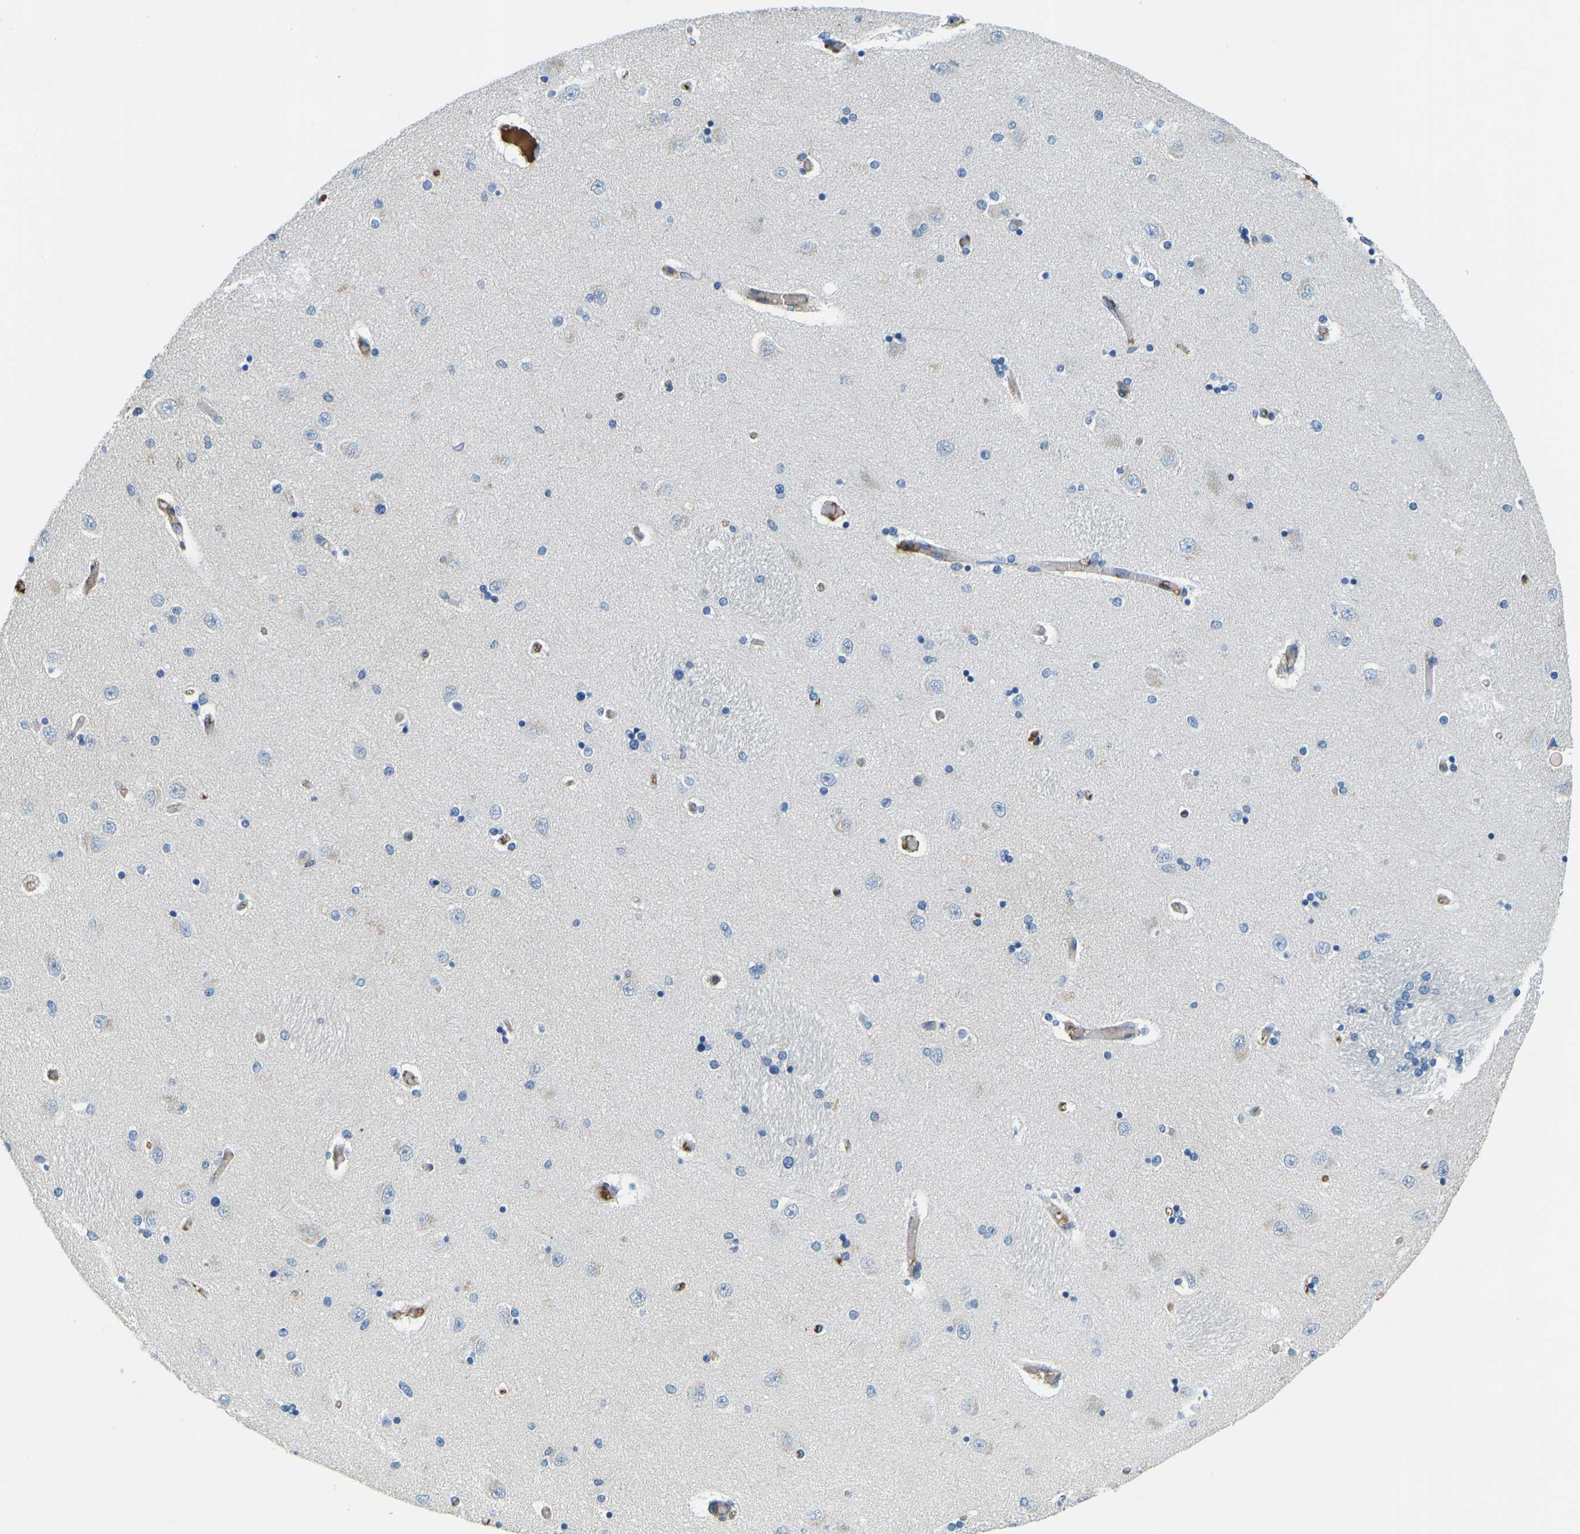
{"staining": {"intensity": "negative", "quantity": "none", "location": "none"}, "tissue": "hippocampus", "cell_type": "Glial cells", "image_type": "normal", "snomed": [{"axis": "morphology", "description": "Normal tissue, NOS"}, {"axis": "topography", "description": "Hippocampus"}], "caption": "A photomicrograph of human hippocampus is negative for staining in glial cells. (DAB IHC visualized using brightfield microscopy, high magnification).", "gene": "THBS4", "patient": {"sex": "female", "age": 54}}